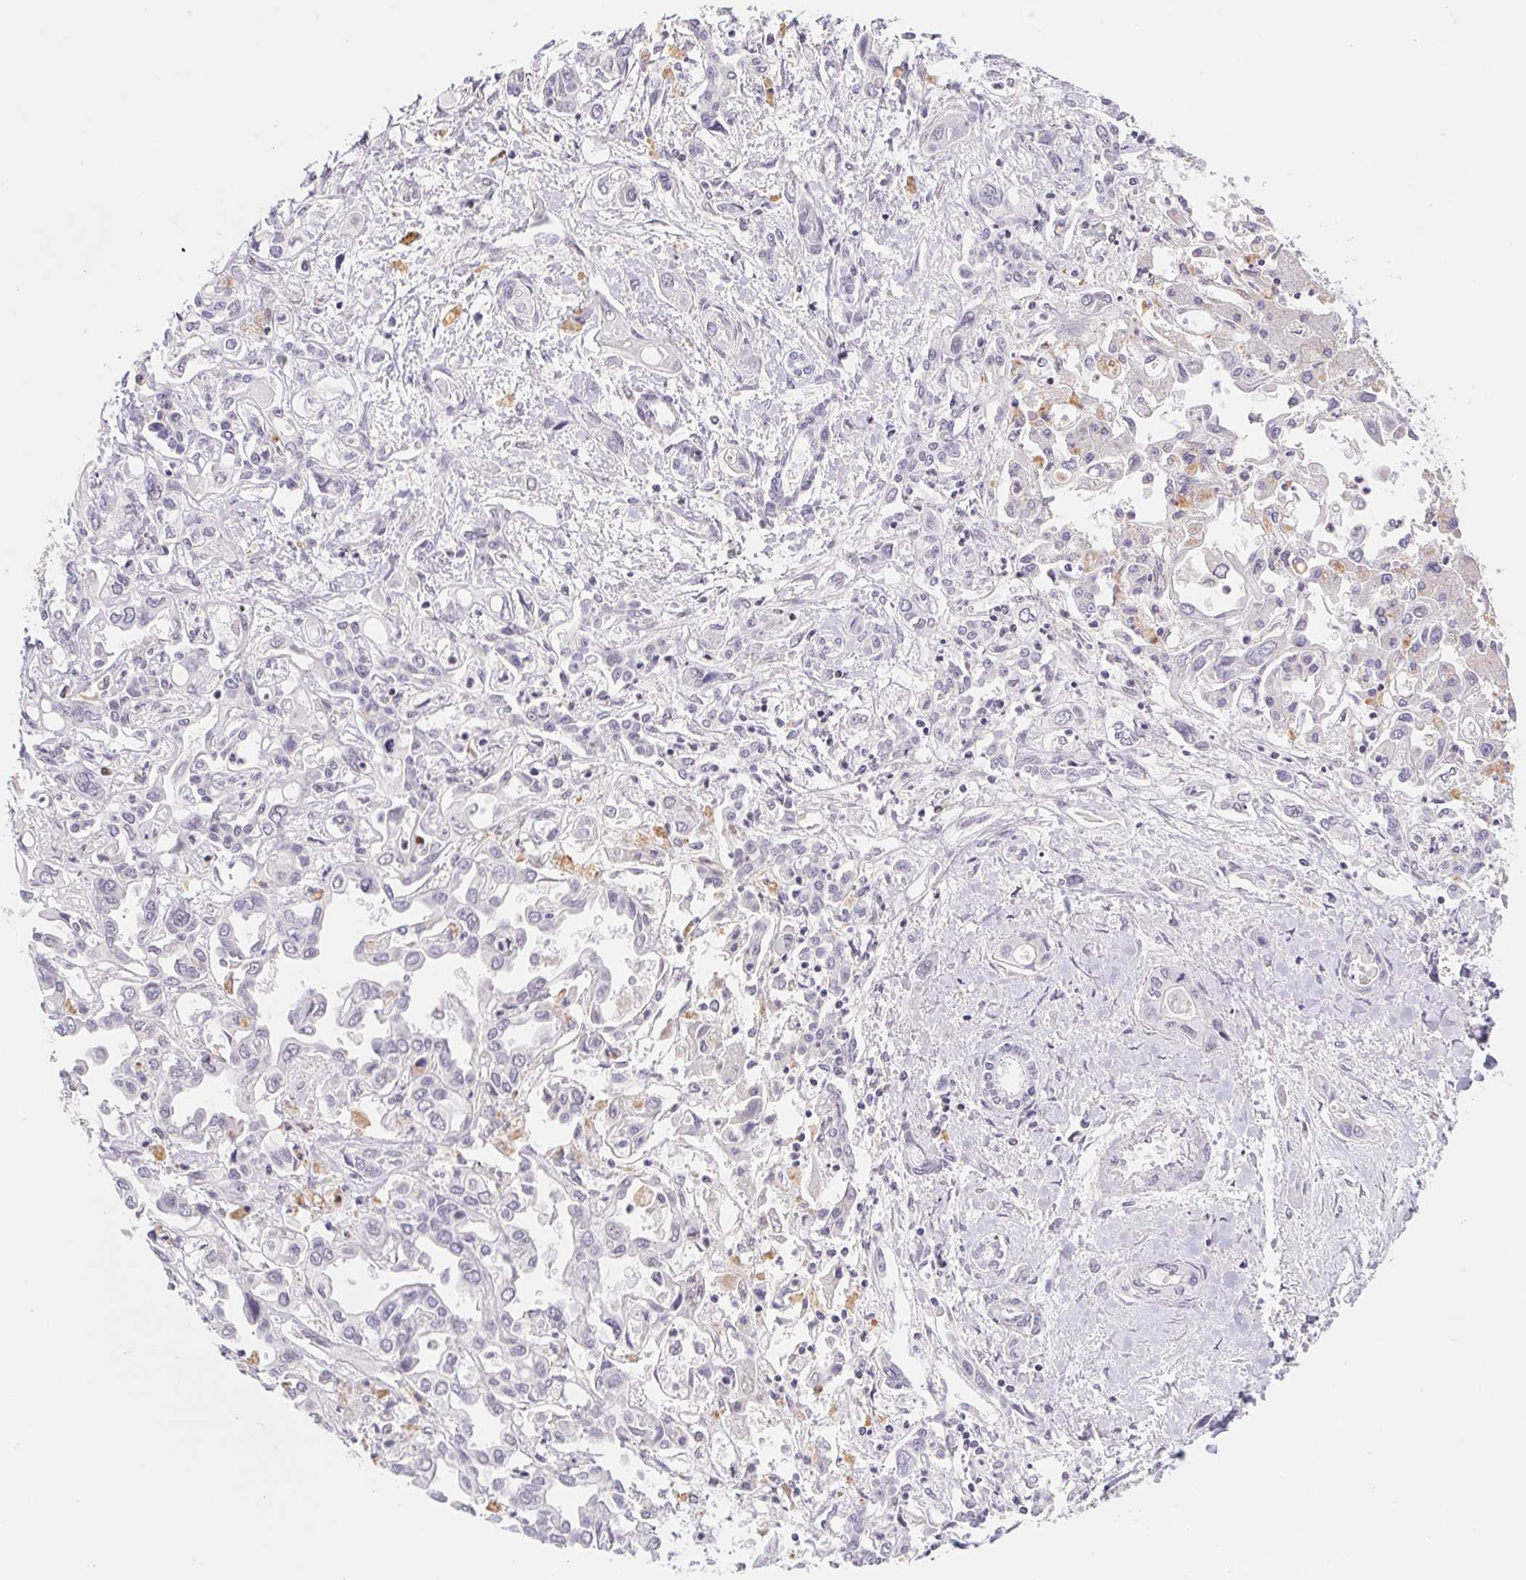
{"staining": {"intensity": "negative", "quantity": "none", "location": "none"}, "tissue": "liver cancer", "cell_type": "Tumor cells", "image_type": "cancer", "snomed": [{"axis": "morphology", "description": "Cholangiocarcinoma"}, {"axis": "topography", "description": "Liver"}], "caption": "DAB immunohistochemical staining of liver cancer (cholangiocarcinoma) exhibits no significant staining in tumor cells.", "gene": "TRERF1", "patient": {"sex": "female", "age": 64}}